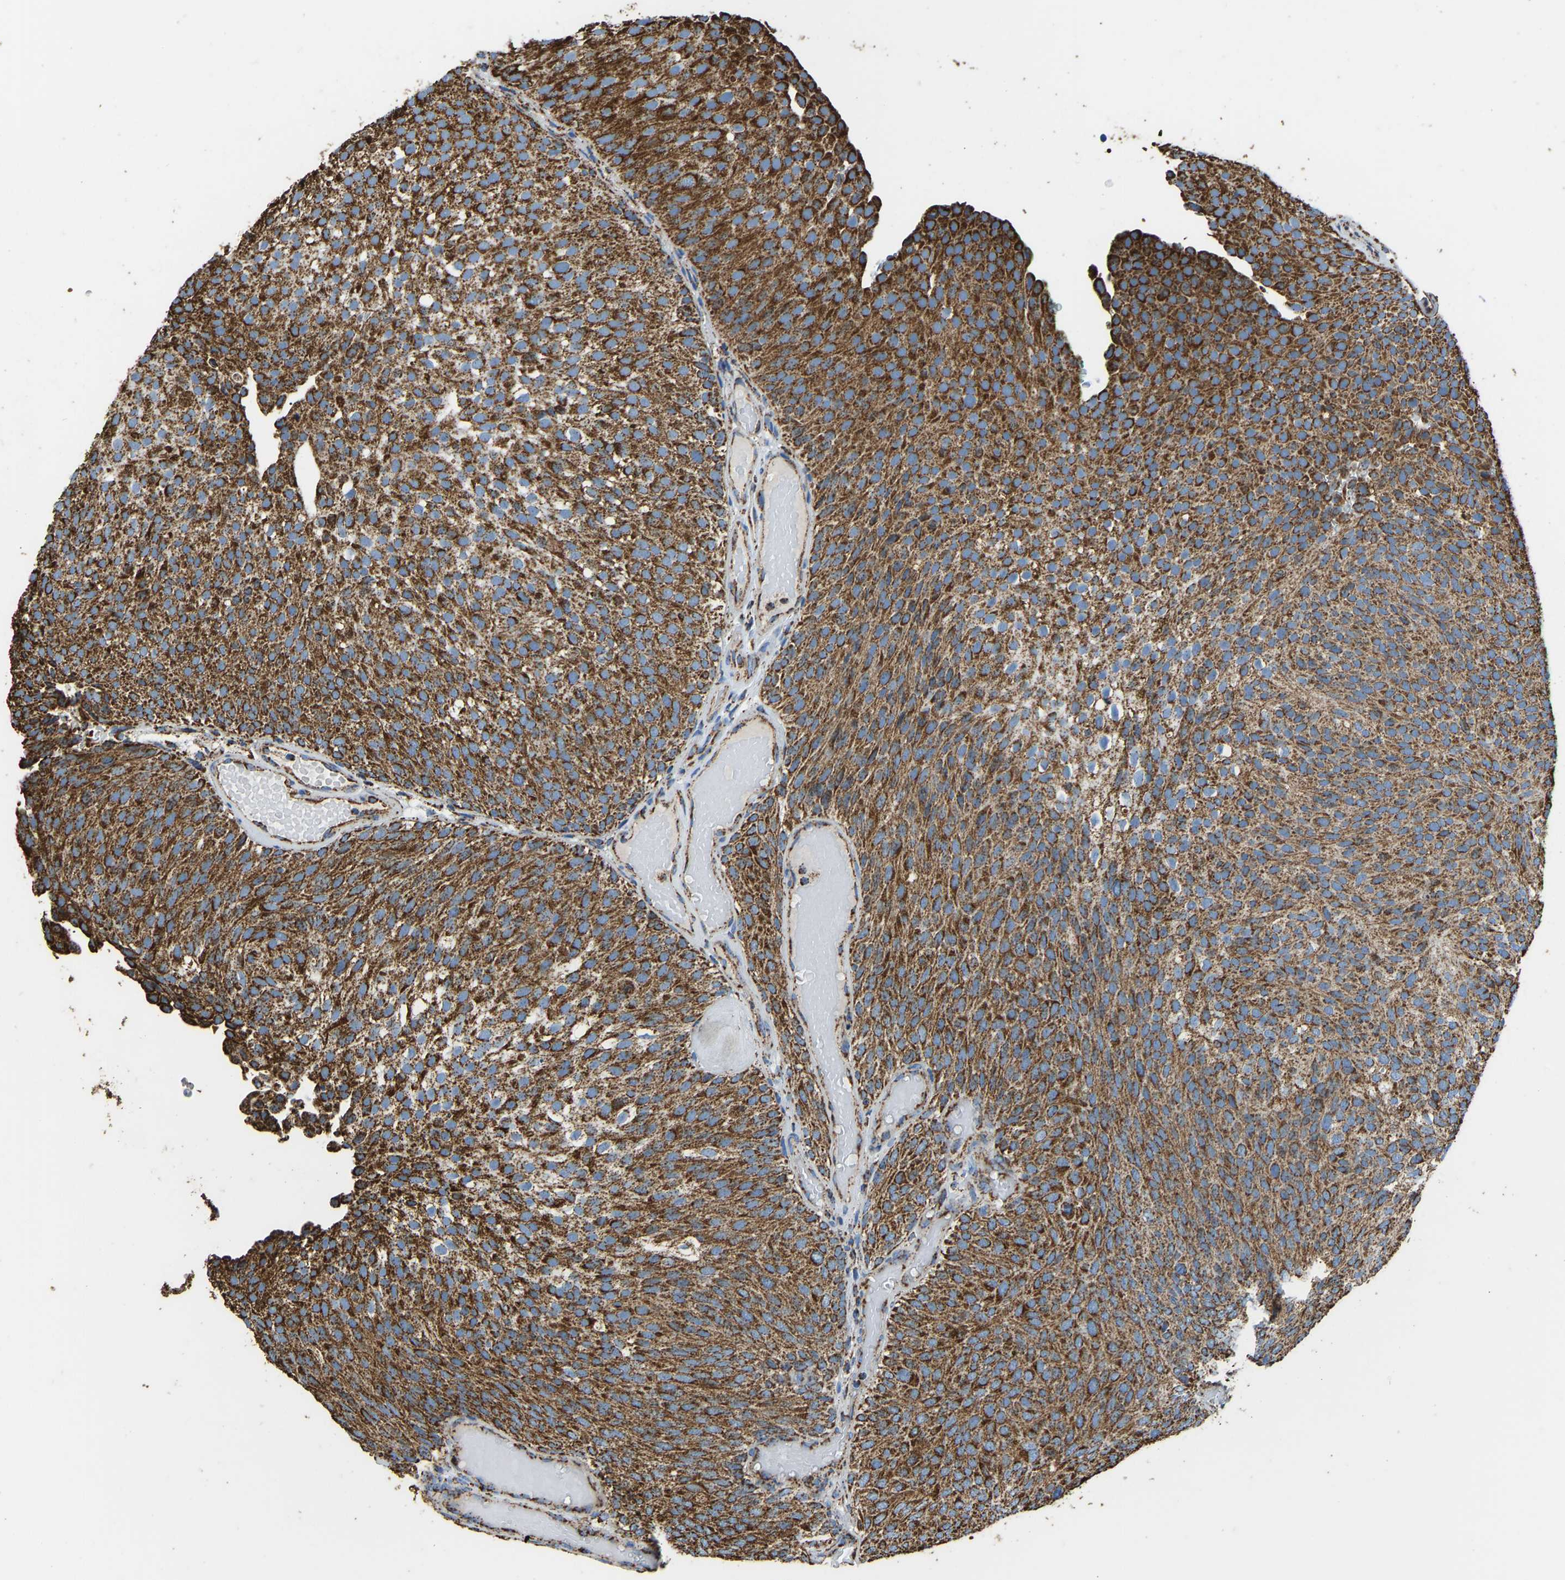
{"staining": {"intensity": "strong", "quantity": ">75%", "location": "cytoplasmic/membranous"}, "tissue": "urothelial cancer", "cell_type": "Tumor cells", "image_type": "cancer", "snomed": [{"axis": "morphology", "description": "Urothelial carcinoma, Low grade"}, {"axis": "topography", "description": "Urinary bladder"}], "caption": "Human urothelial carcinoma (low-grade) stained for a protein (brown) exhibits strong cytoplasmic/membranous positive staining in about >75% of tumor cells.", "gene": "IRX6", "patient": {"sex": "male", "age": 78}}